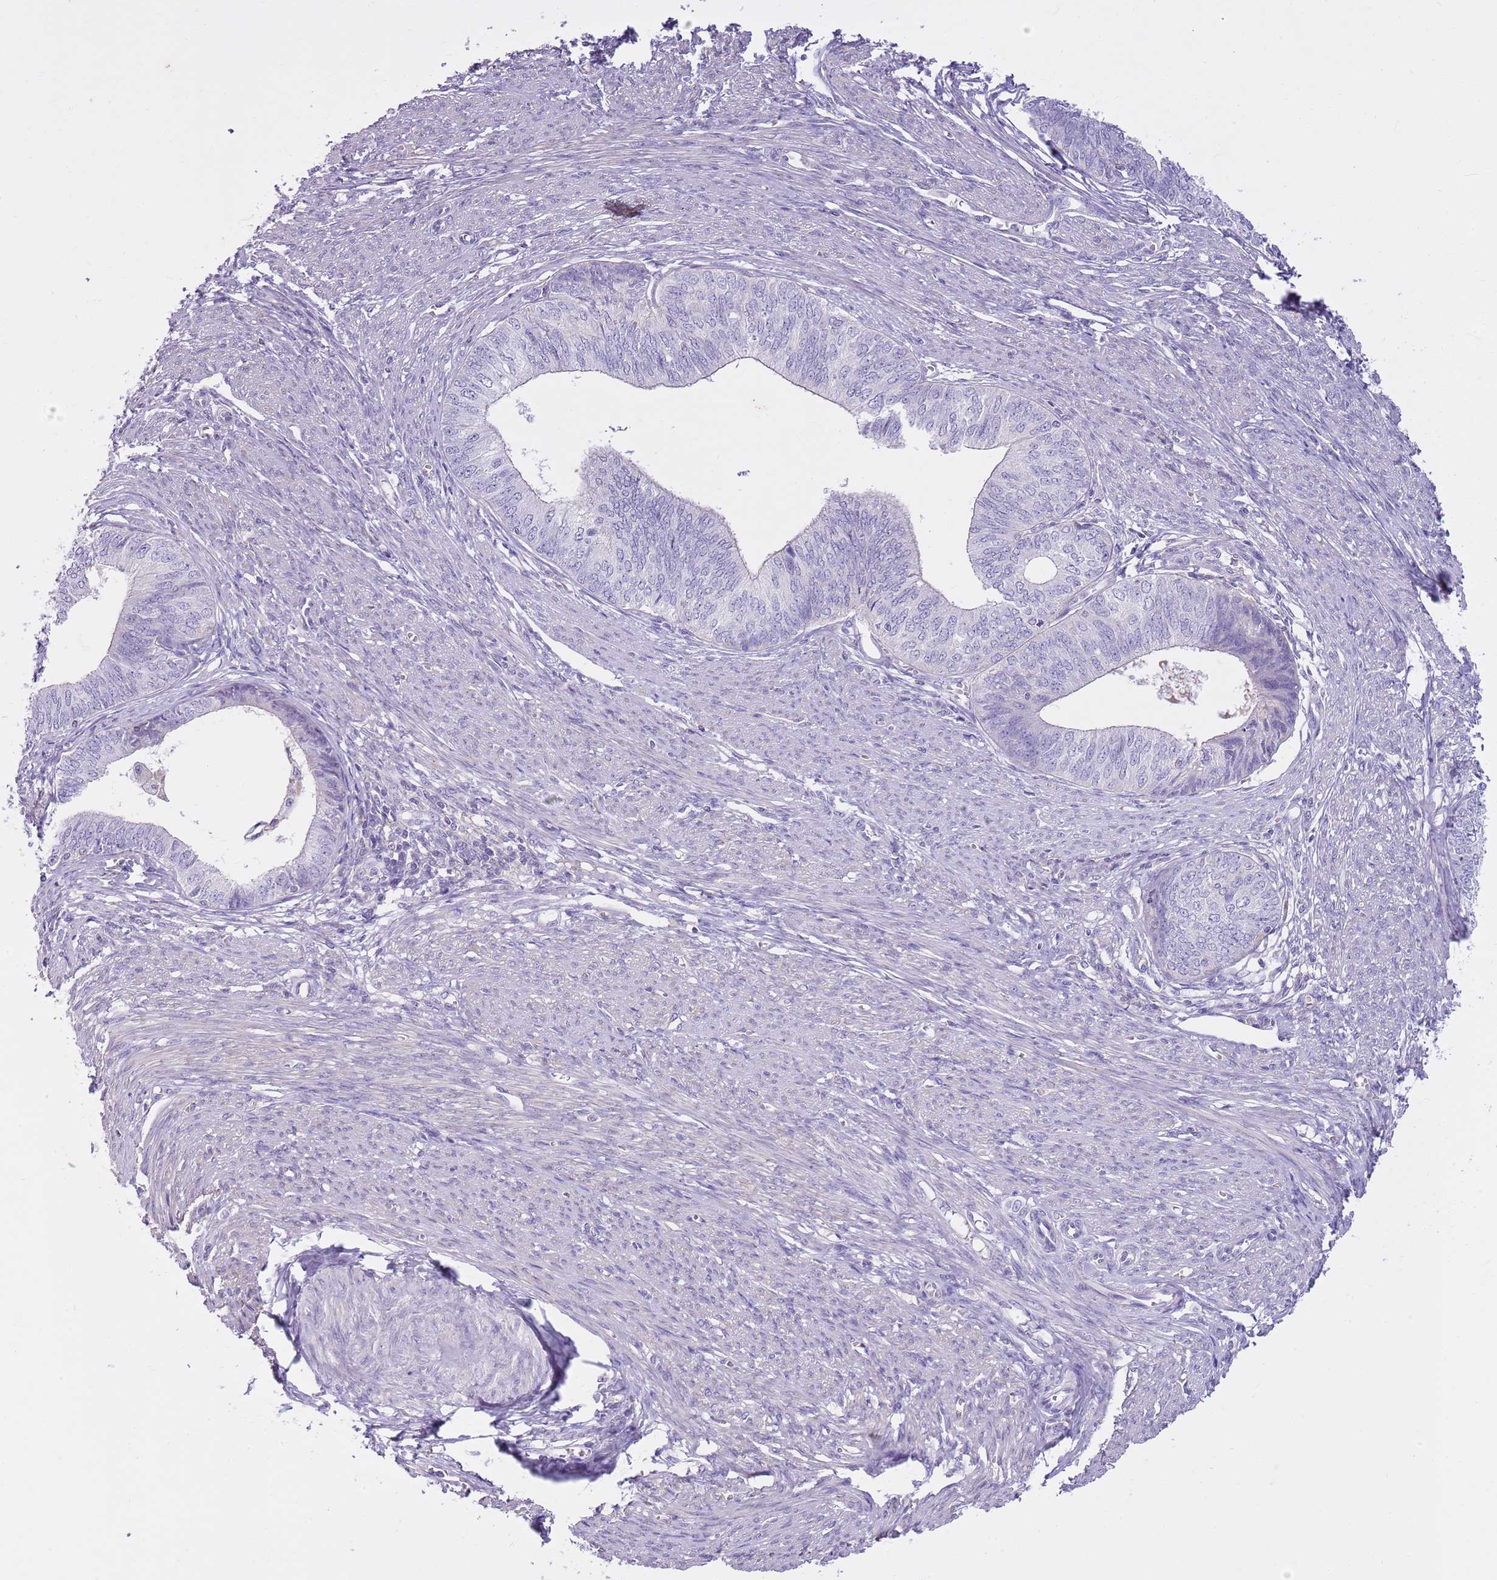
{"staining": {"intensity": "negative", "quantity": "none", "location": "none"}, "tissue": "endometrial cancer", "cell_type": "Tumor cells", "image_type": "cancer", "snomed": [{"axis": "morphology", "description": "Adenocarcinoma, NOS"}, {"axis": "topography", "description": "Endometrium"}], "caption": "This is an IHC histopathology image of adenocarcinoma (endometrial). There is no positivity in tumor cells.", "gene": "CNPPD1", "patient": {"sex": "female", "age": 68}}